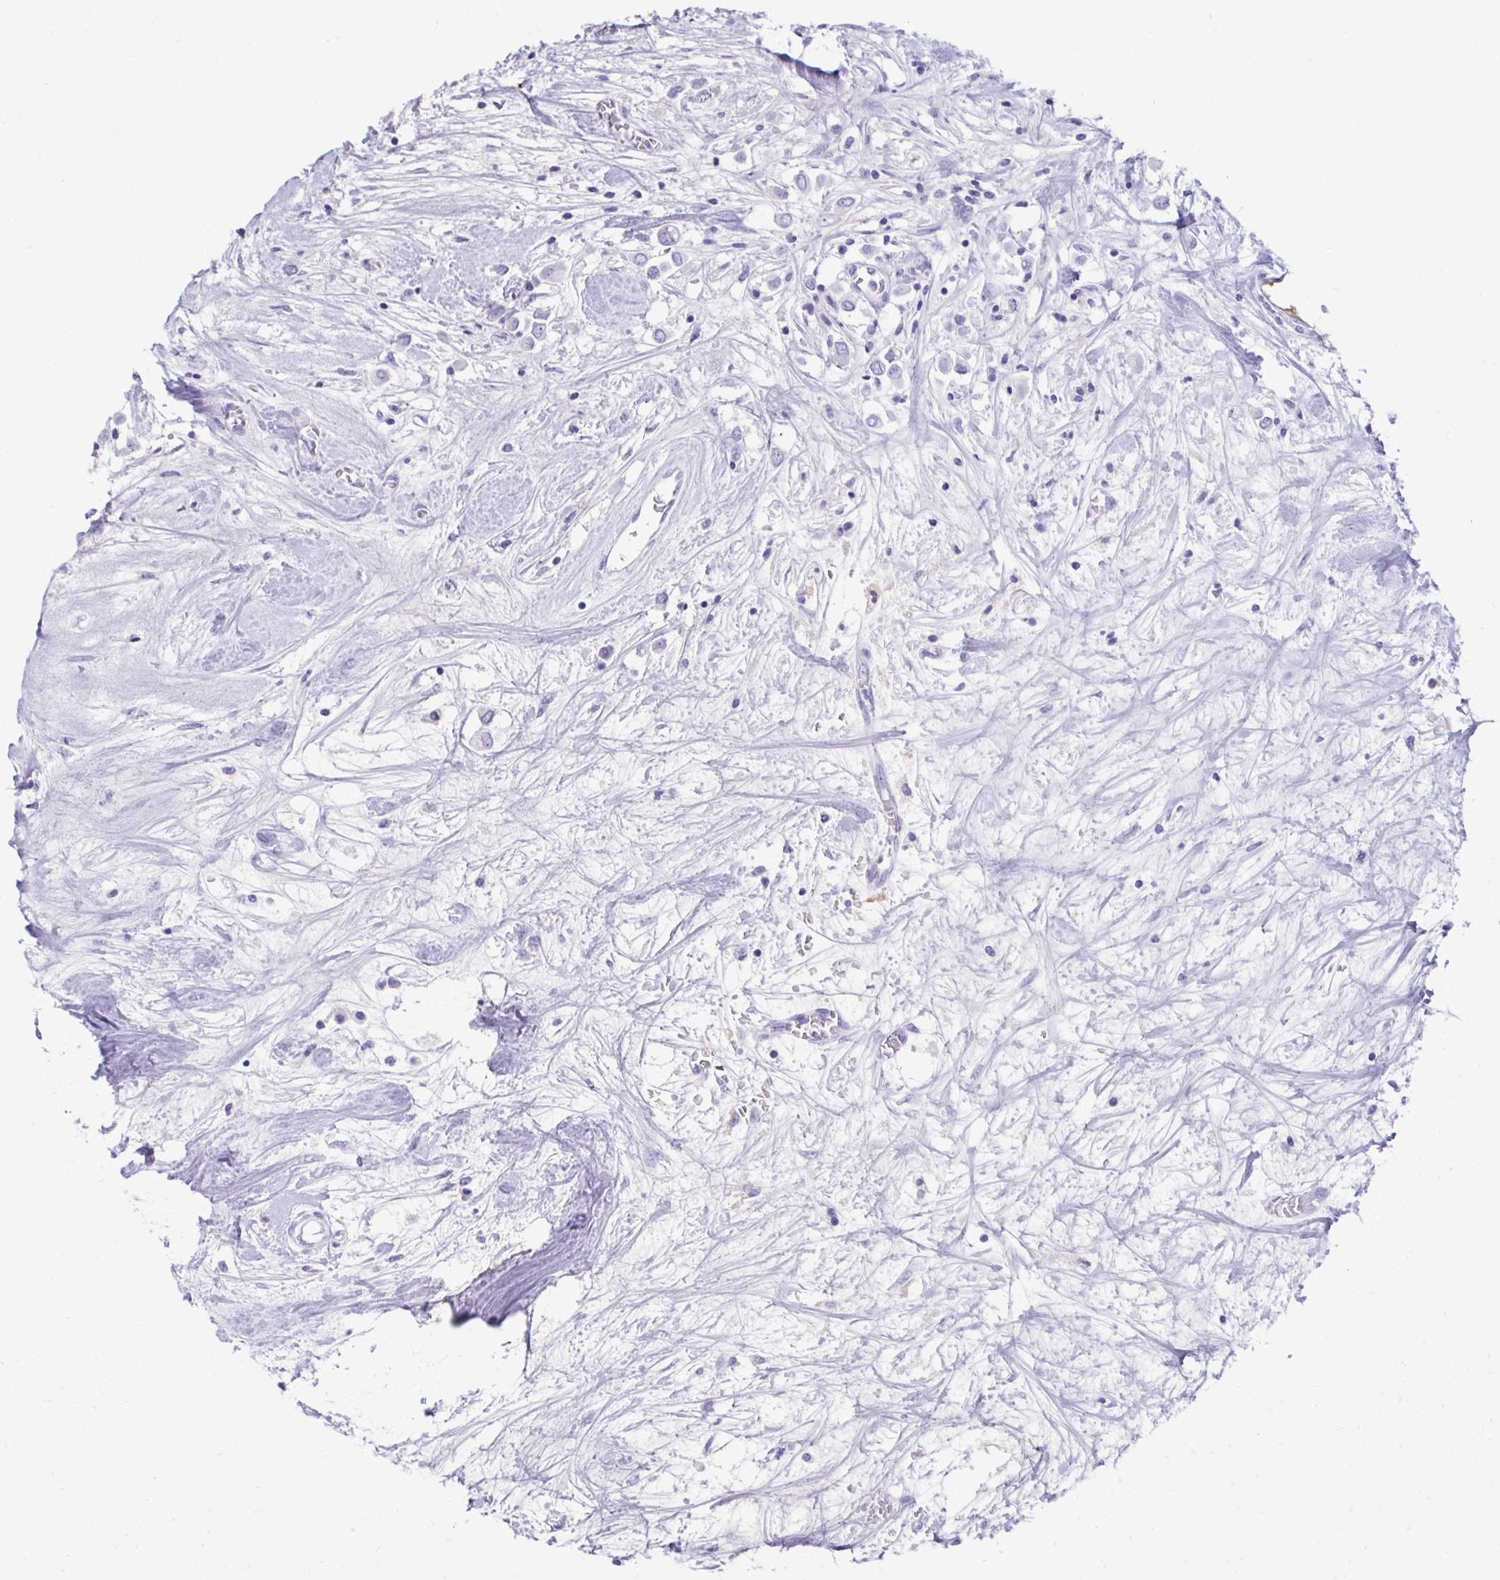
{"staining": {"intensity": "negative", "quantity": "none", "location": "none"}, "tissue": "breast cancer", "cell_type": "Tumor cells", "image_type": "cancer", "snomed": [{"axis": "morphology", "description": "Duct carcinoma"}, {"axis": "topography", "description": "Breast"}], "caption": "A high-resolution image shows immunohistochemistry (IHC) staining of breast cancer (intraductal carcinoma), which shows no significant positivity in tumor cells.", "gene": "SMIM9", "patient": {"sex": "female", "age": 61}}